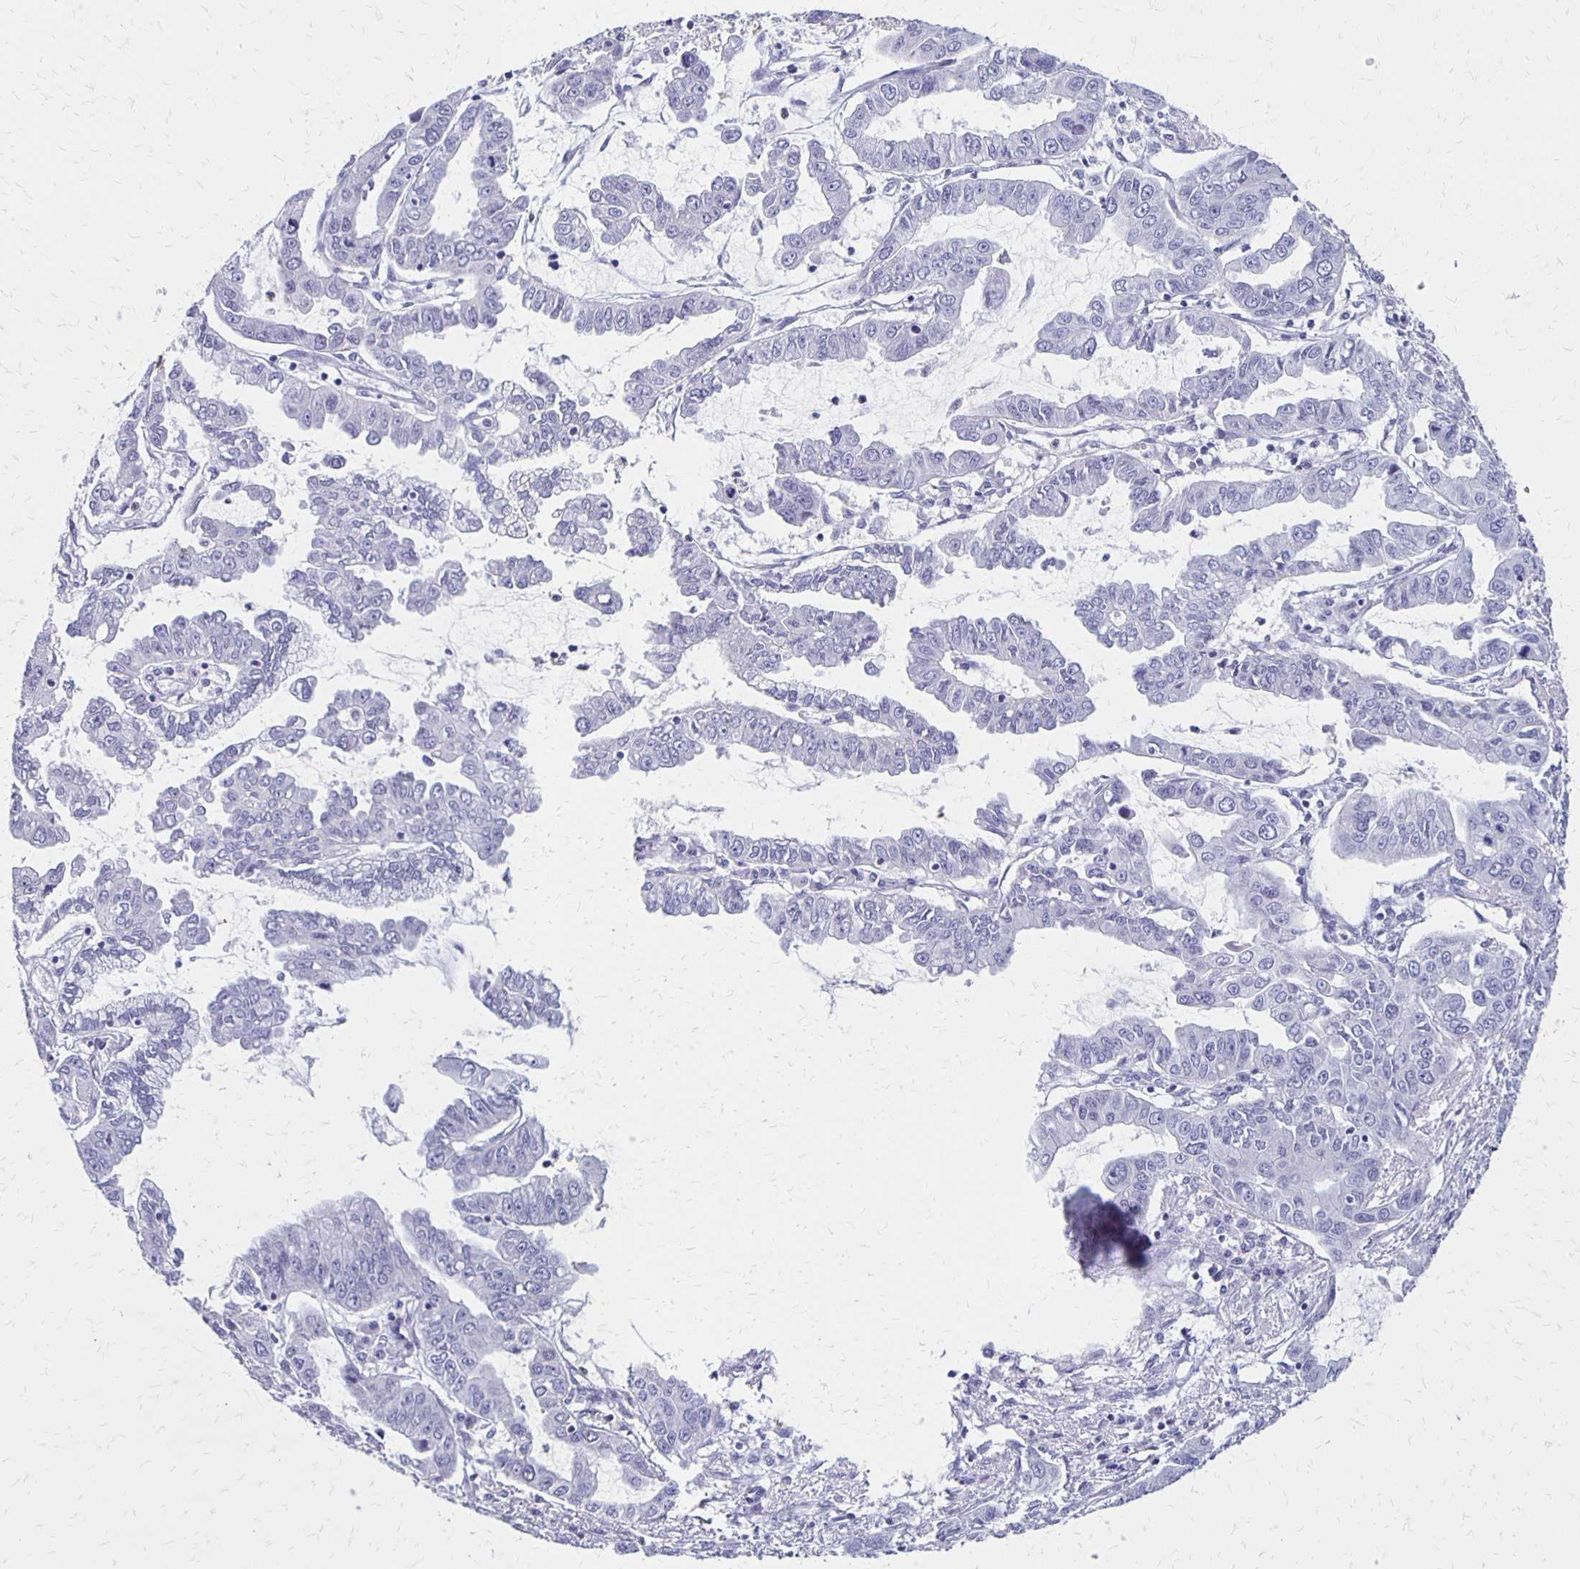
{"staining": {"intensity": "negative", "quantity": "none", "location": "none"}, "tissue": "liver cancer", "cell_type": "Tumor cells", "image_type": "cancer", "snomed": [{"axis": "morphology", "description": "Cholangiocarcinoma"}, {"axis": "topography", "description": "Liver"}], "caption": "There is no significant staining in tumor cells of liver cancer (cholangiocarcinoma).", "gene": "SEPTIN5", "patient": {"sex": "male", "age": 58}}